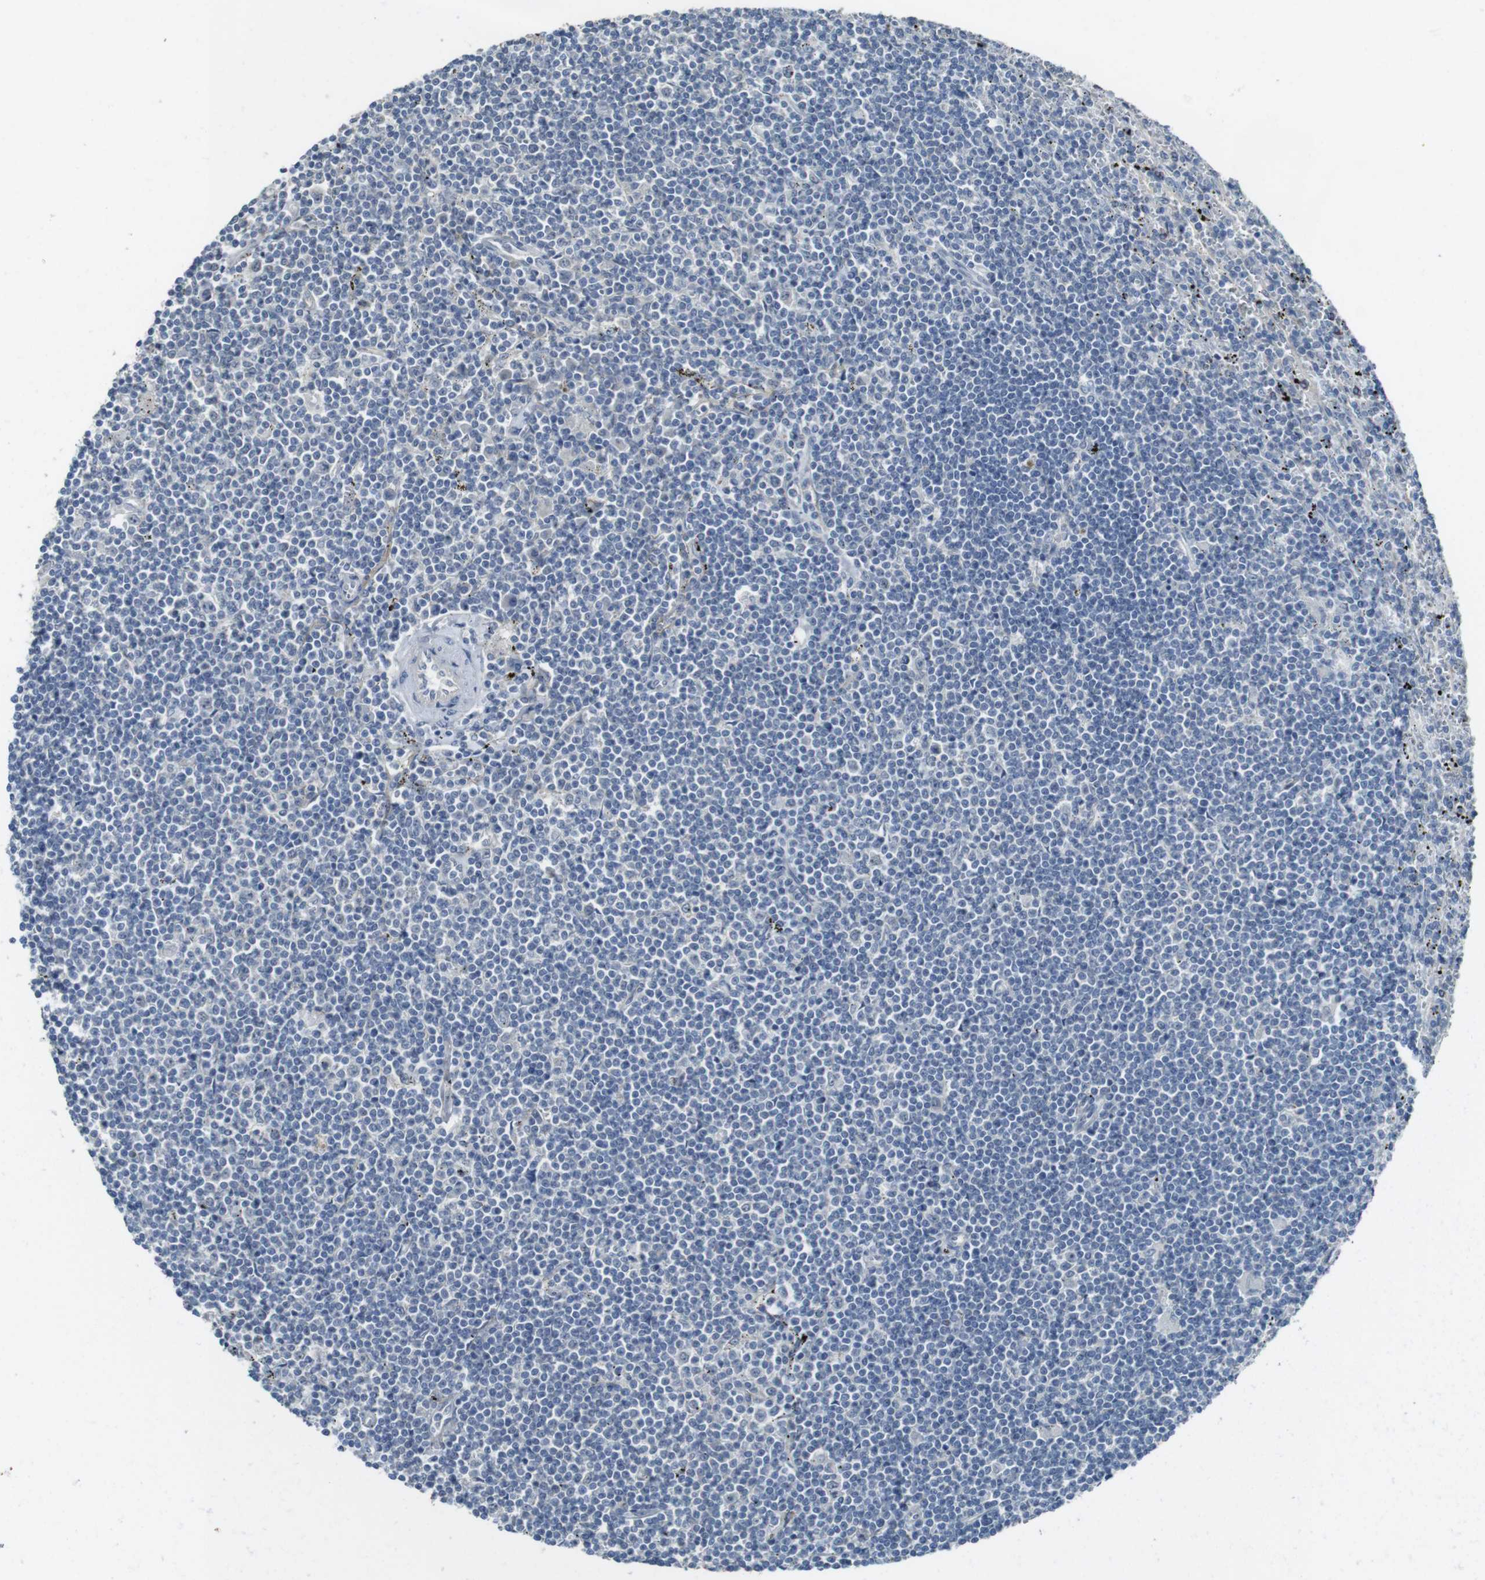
{"staining": {"intensity": "negative", "quantity": "none", "location": "none"}, "tissue": "lymphoma", "cell_type": "Tumor cells", "image_type": "cancer", "snomed": [{"axis": "morphology", "description": "Malignant lymphoma, non-Hodgkin's type, Low grade"}, {"axis": "topography", "description": "Spleen"}], "caption": "Immunohistochemistry image of human lymphoma stained for a protein (brown), which exhibits no staining in tumor cells.", "gene": "ENTPD7", "patient": {"sex": "male", "age": 76}}